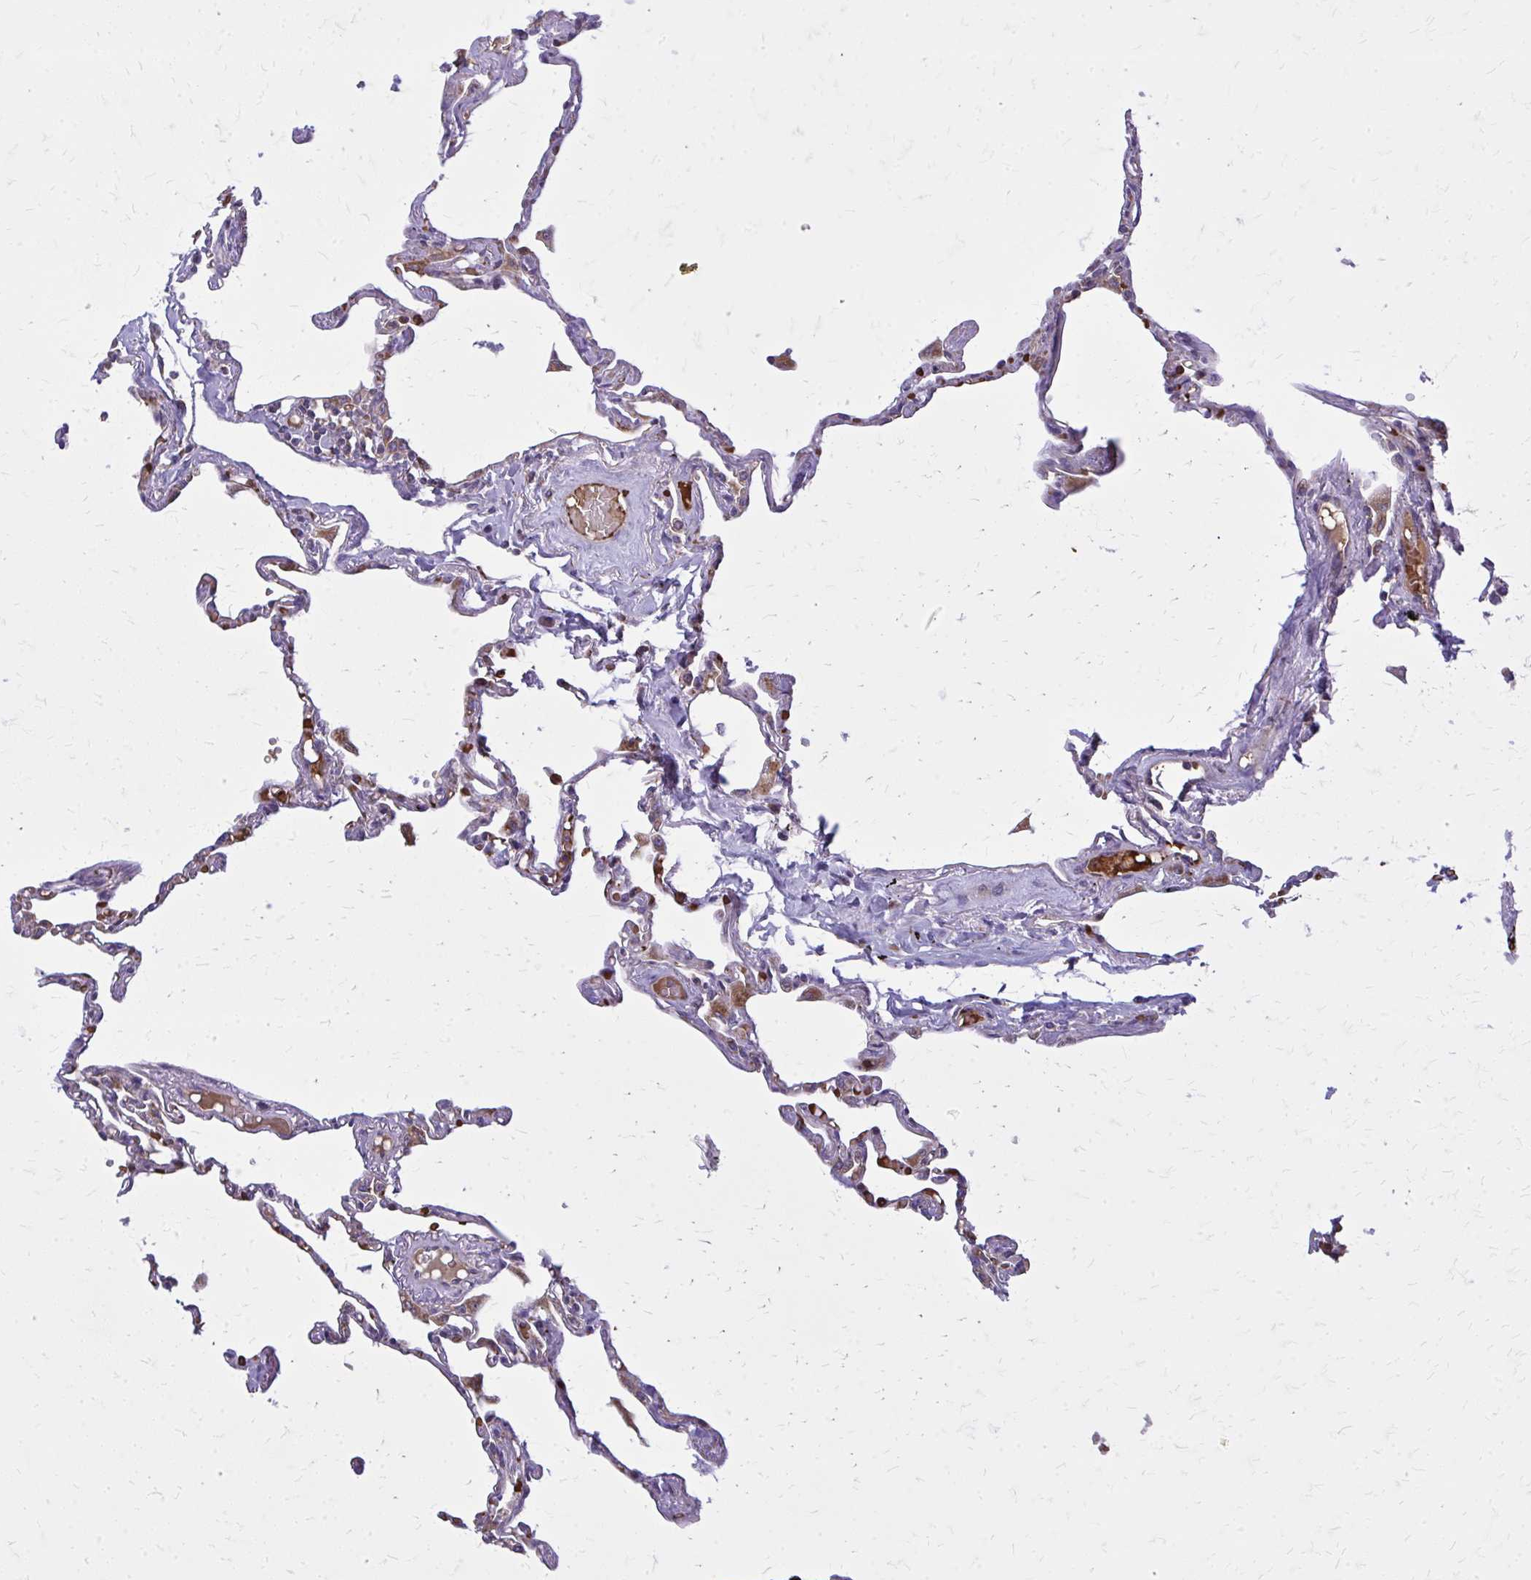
{"staining": {"intensity": "moderate", "quantity": "25%-75%", "location": "cytoplasmic/membranous"}, "tissue": "lung", "cell_type": "Alveolar cells", "image_type": "normal", "snomed": [{"axis": "morphology", "description": "Normal tissue, NOS"}, {"axis": "topography", "description": "Lung"}], "caption": "Immunohistochemistry (IHC) staining of benign lung, which demonstrates medium levels of moderate cytoplasmic/membranous staining in approximately 25%-75% of alveolar cells indicating moderate cytoplasmic/membranous protein staining. The staining was performed using DAB (3,3'-diaminobenzidine) (brown) for protein detection and nuclei were counterstained in hematoxylin (blue).", "gene": "PDK4", "patient": {"sex": "female", "age": 67}}